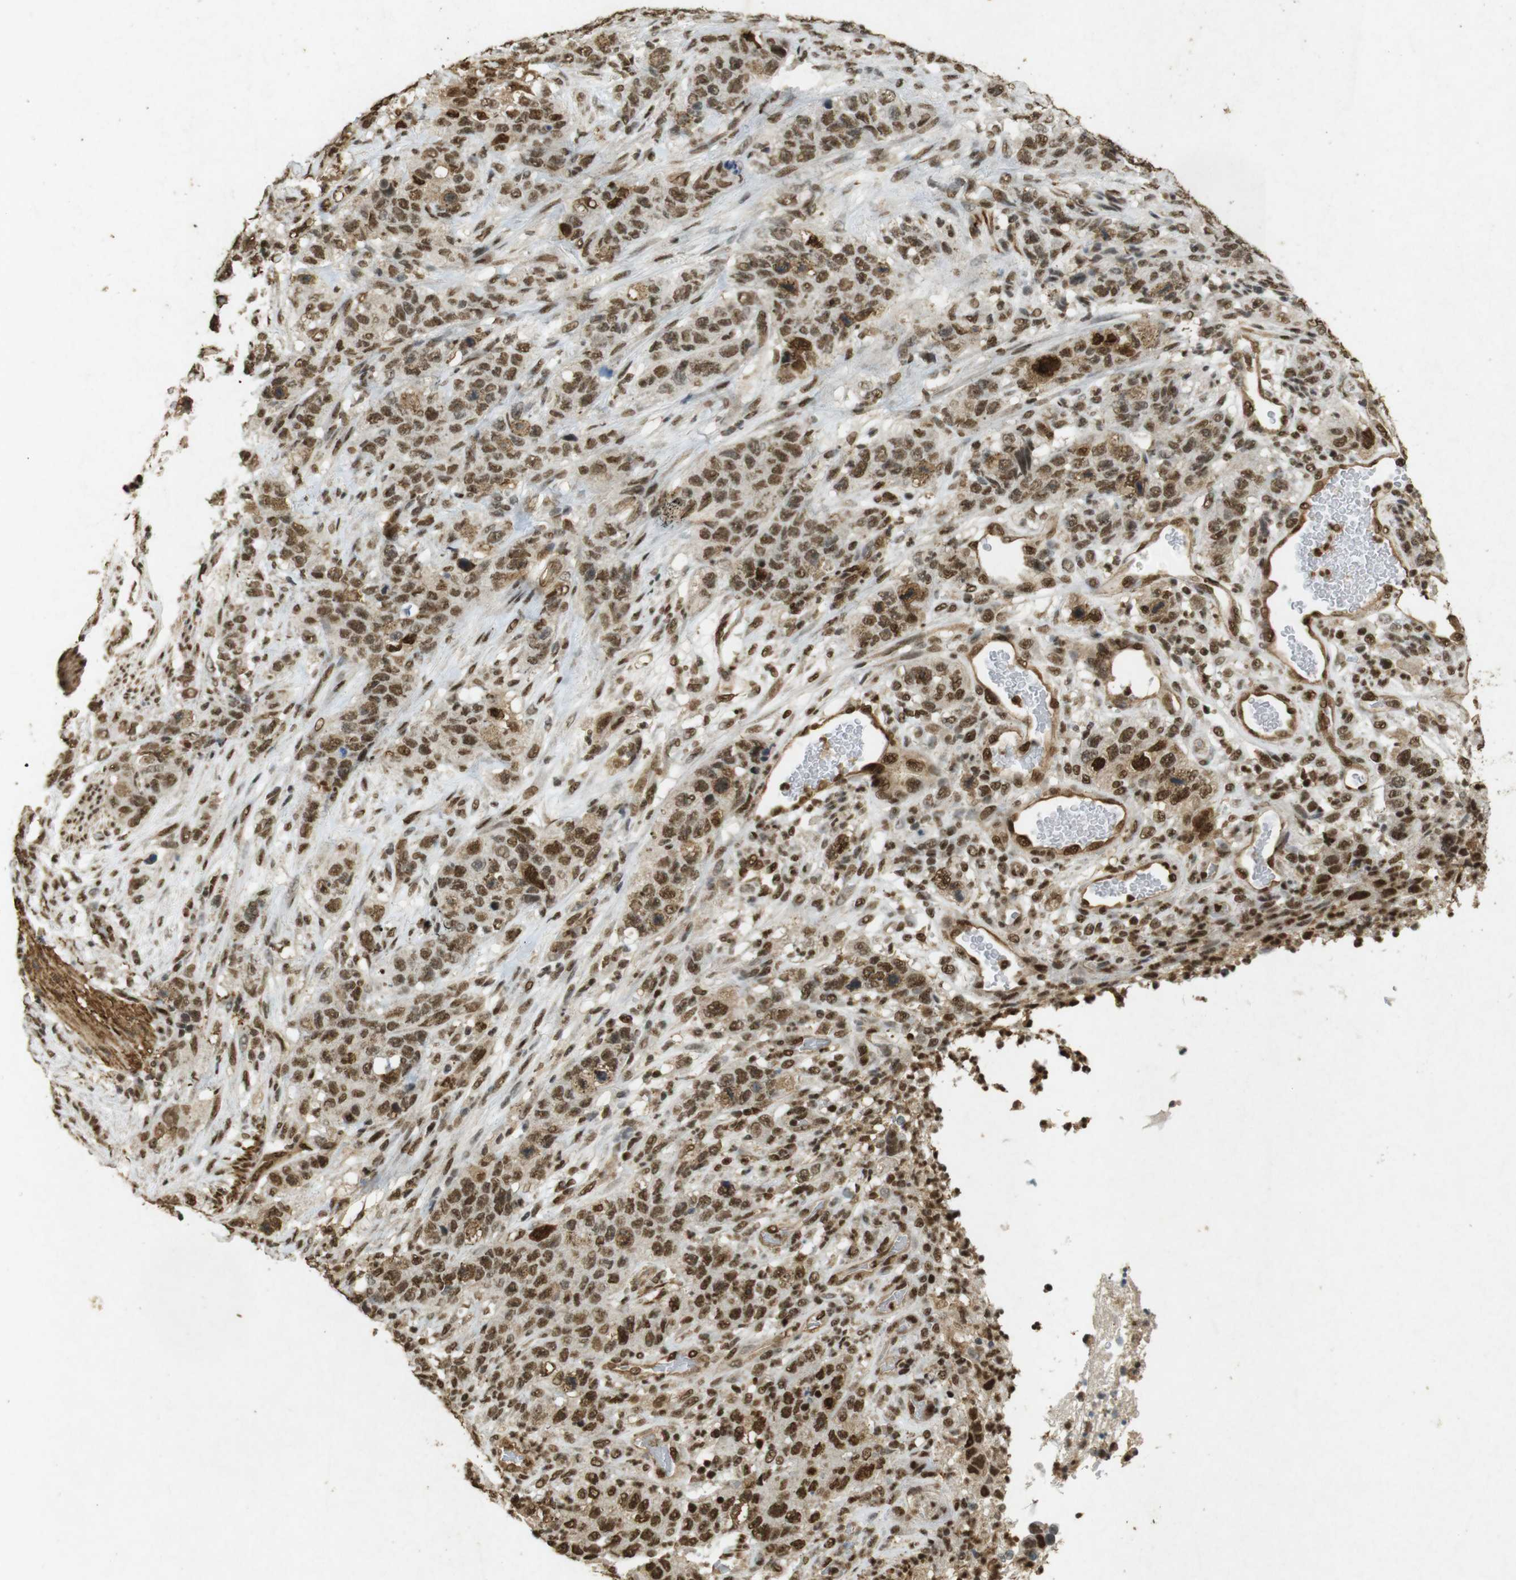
{"staining": {"intensity": "moderate", "quantity": ">75%", "location": "cytoplasmic/membranous,nuclear"}, "tissue": "stomach cancer", "cell_type": "Tumor cells", "image_type": "cancer", "snomed": [{"axis": "morphology", "description": "Adenocarcinoma, NOS"}, {"axis": "topography", "description": "Stomach"}], "caption": "High-magnification brightfield microscopy of stomach cancer stained with DAB (3,3'-diaminobenzidine) (brown) and counterstained with hematoxylin (blue). tumor cells exhibit moderate cytoplasmic/membranous and nuclear expression is present in approximately>75% of cells.", "gene": "GATA4", "patient": {"sex": "male", "age": 48}}